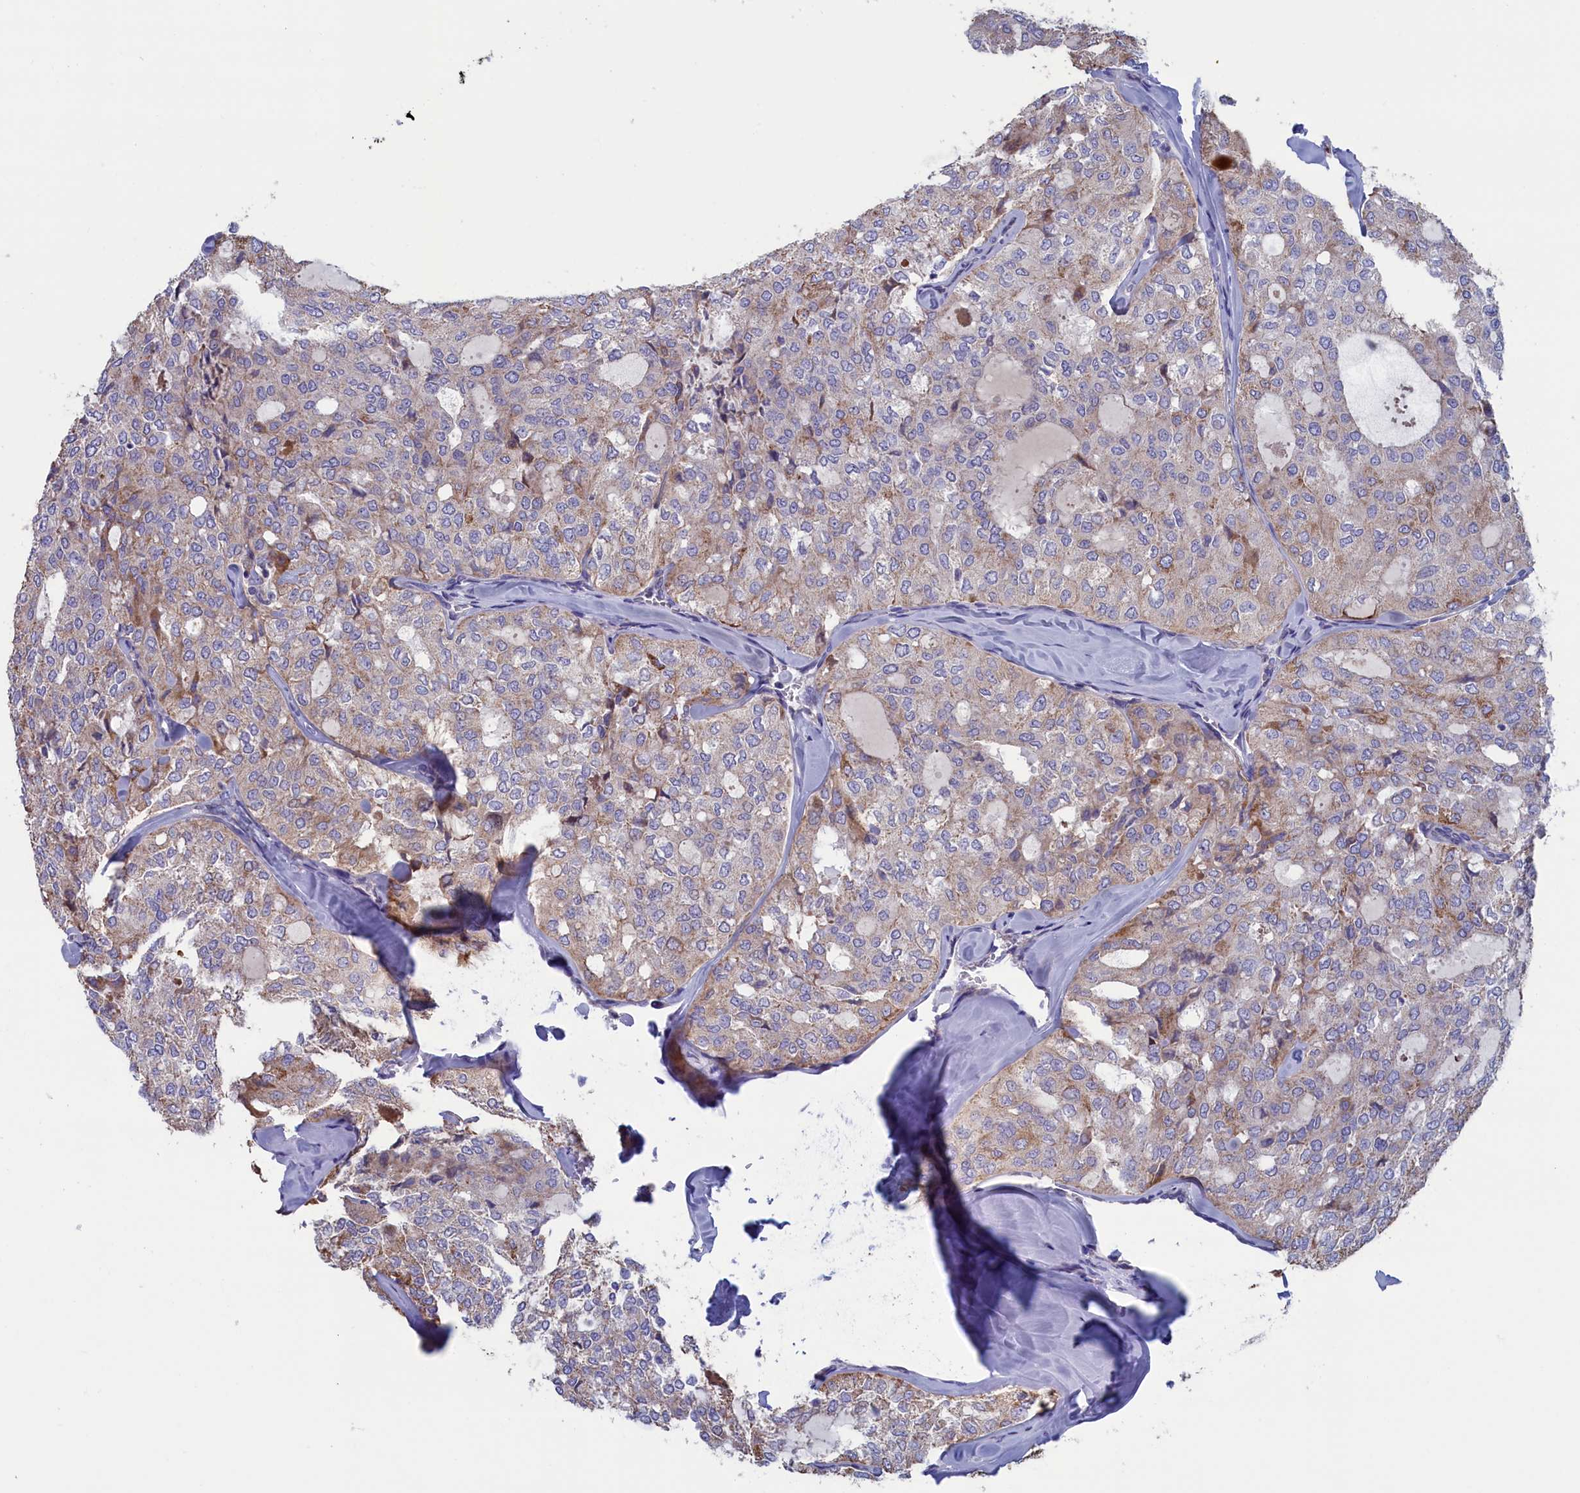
{"staining": {"intensity": "weak", "quantity": "<25%", "location": "cytoplasmic/membranous"}, "tissue": "thyroid cancer", "cell_type": "Tumor cells", "image_type": "cancer", "snomed": [{"axis": "morphology", "description": "Follicular adenoma carcinoma, NOS"}, {"axis": "topography", "description": "Thyroid gland"}], "caption": "Immunohistochemical staining of human thyroid follicular adenoma carcinoma exhibits no significant expression in tumor cells.", "gene": "NIBAN3", "patient": {"sex": "male", "age": 75}}